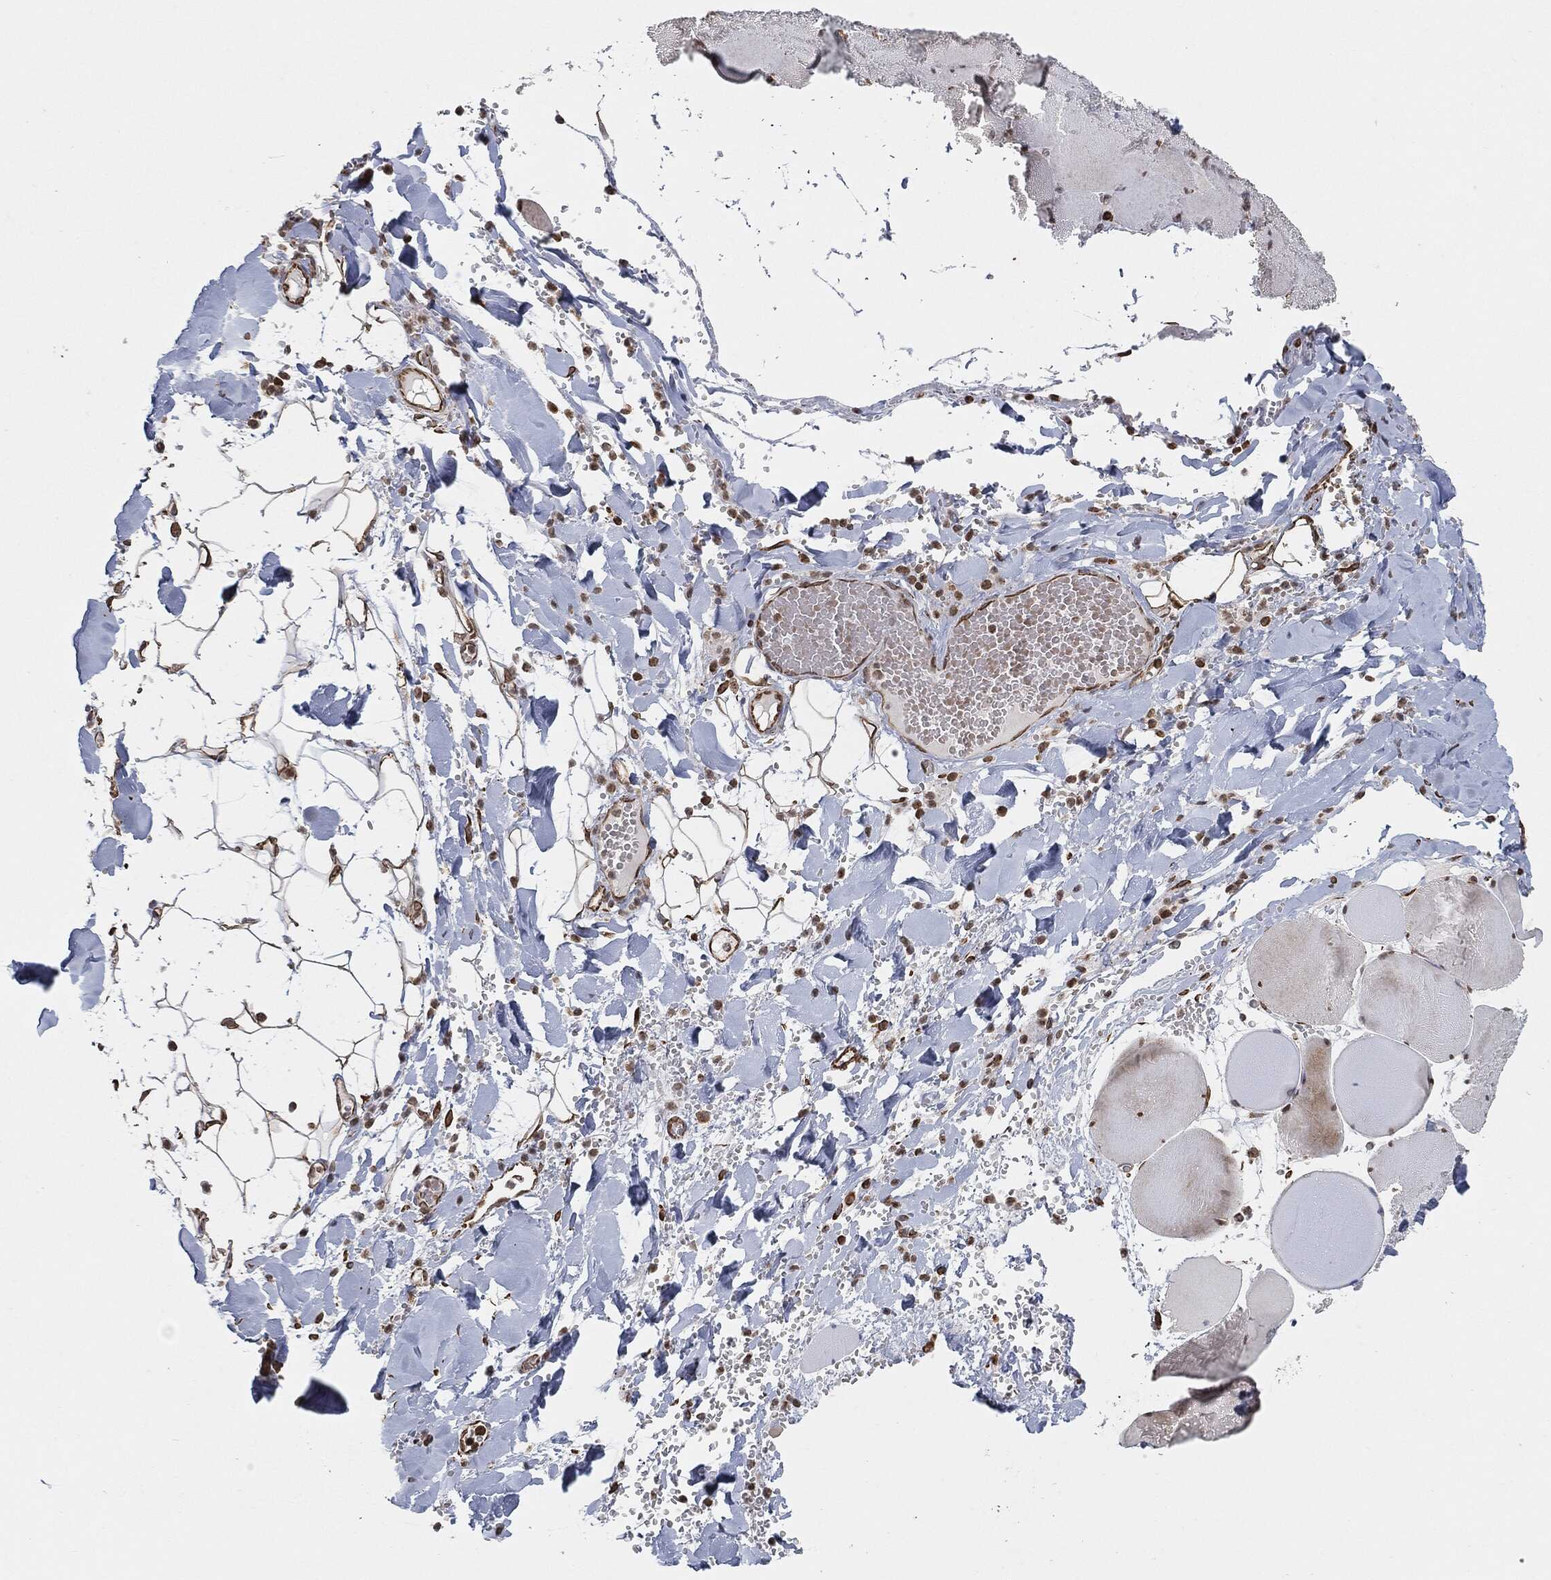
{"staining": {"intensity": "moderate", "quantity": "<25%", "location": "cytoplasmic/membranous"}, "tissue": "skeletal muscle", "cell_type": "Myocytes", "image_type": "normal", "snomed": [{"axis": "morphology", "description": "Normal tissue, NOS"}, {"axis": "morphology", "description": "Malignant melanoma, Metastatic site"}, {"axis": "topography", "description": "Skeletal muscle"}], "caption": "A brown stain labels moderate cytoplasmic/membranous staining of a protein in myocytes of benign skeletal muscle. (DAB (3,3'-diaminobenzidine) IHC, brown staining for protein, blue staining for nuclei).", "gene": "TP53RK", "patient": {"sex": "male", "age": 50}}